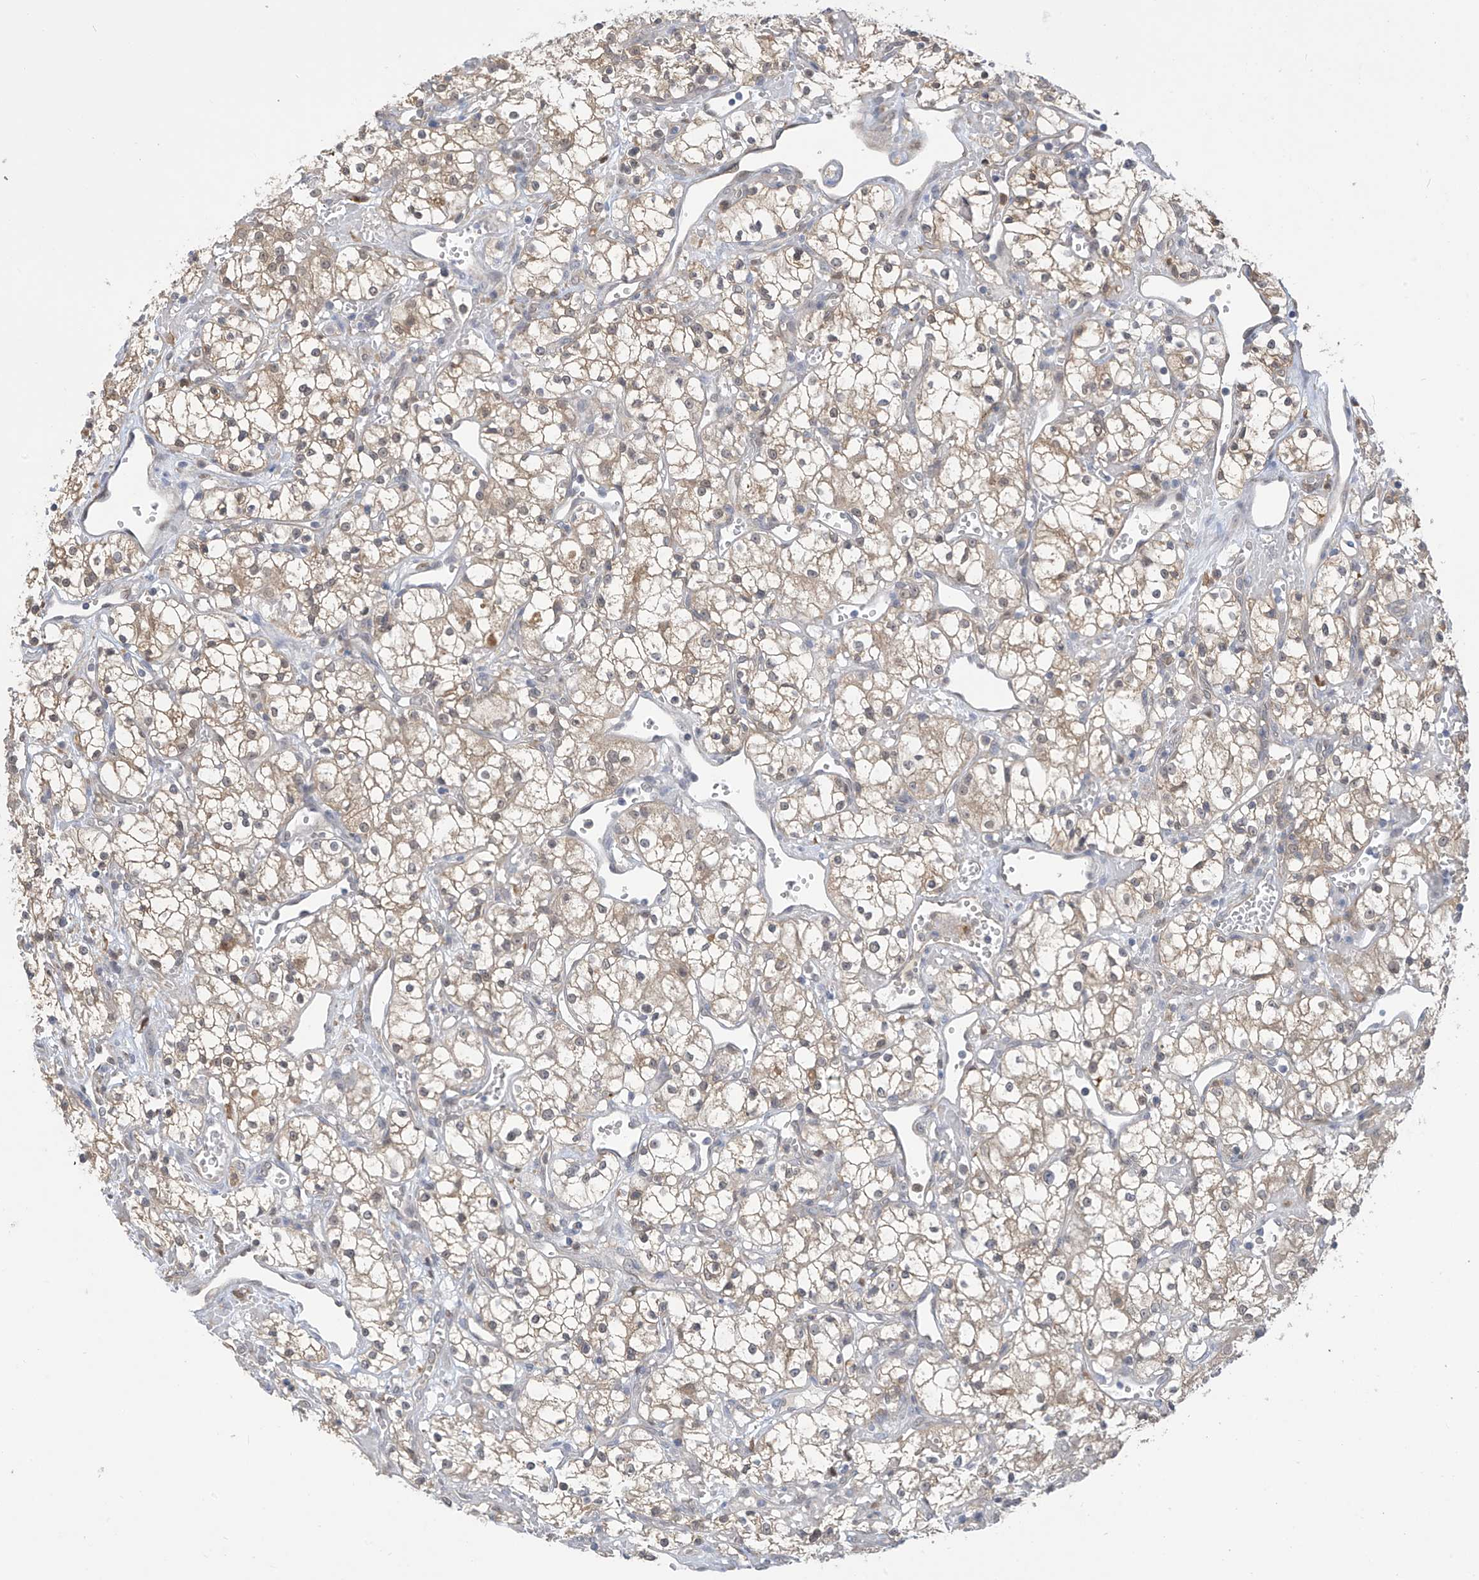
{"staining": {"intensity": "weak", "quantity": ">75%", "location": "cytoplasmic/membranous,nuclear"}, "tissue": "renal cancer", "cell_type": "Tumor cells", "image_type": "cancer", "snomed": [{"axis": "morphology", "description": "Adenocarcinoma, NOS"}, {"axis": "topography", "description": "Kidney"}], "caption": "Immunohistochemical staining of renal cancer (adenocarcinoma) reveals weak cytoplasmic/membranous and nuclear protein positivity in about >75% of tumor cells.", "gene": "IDH1", "patient": {"sex": "male", "age": 59}}